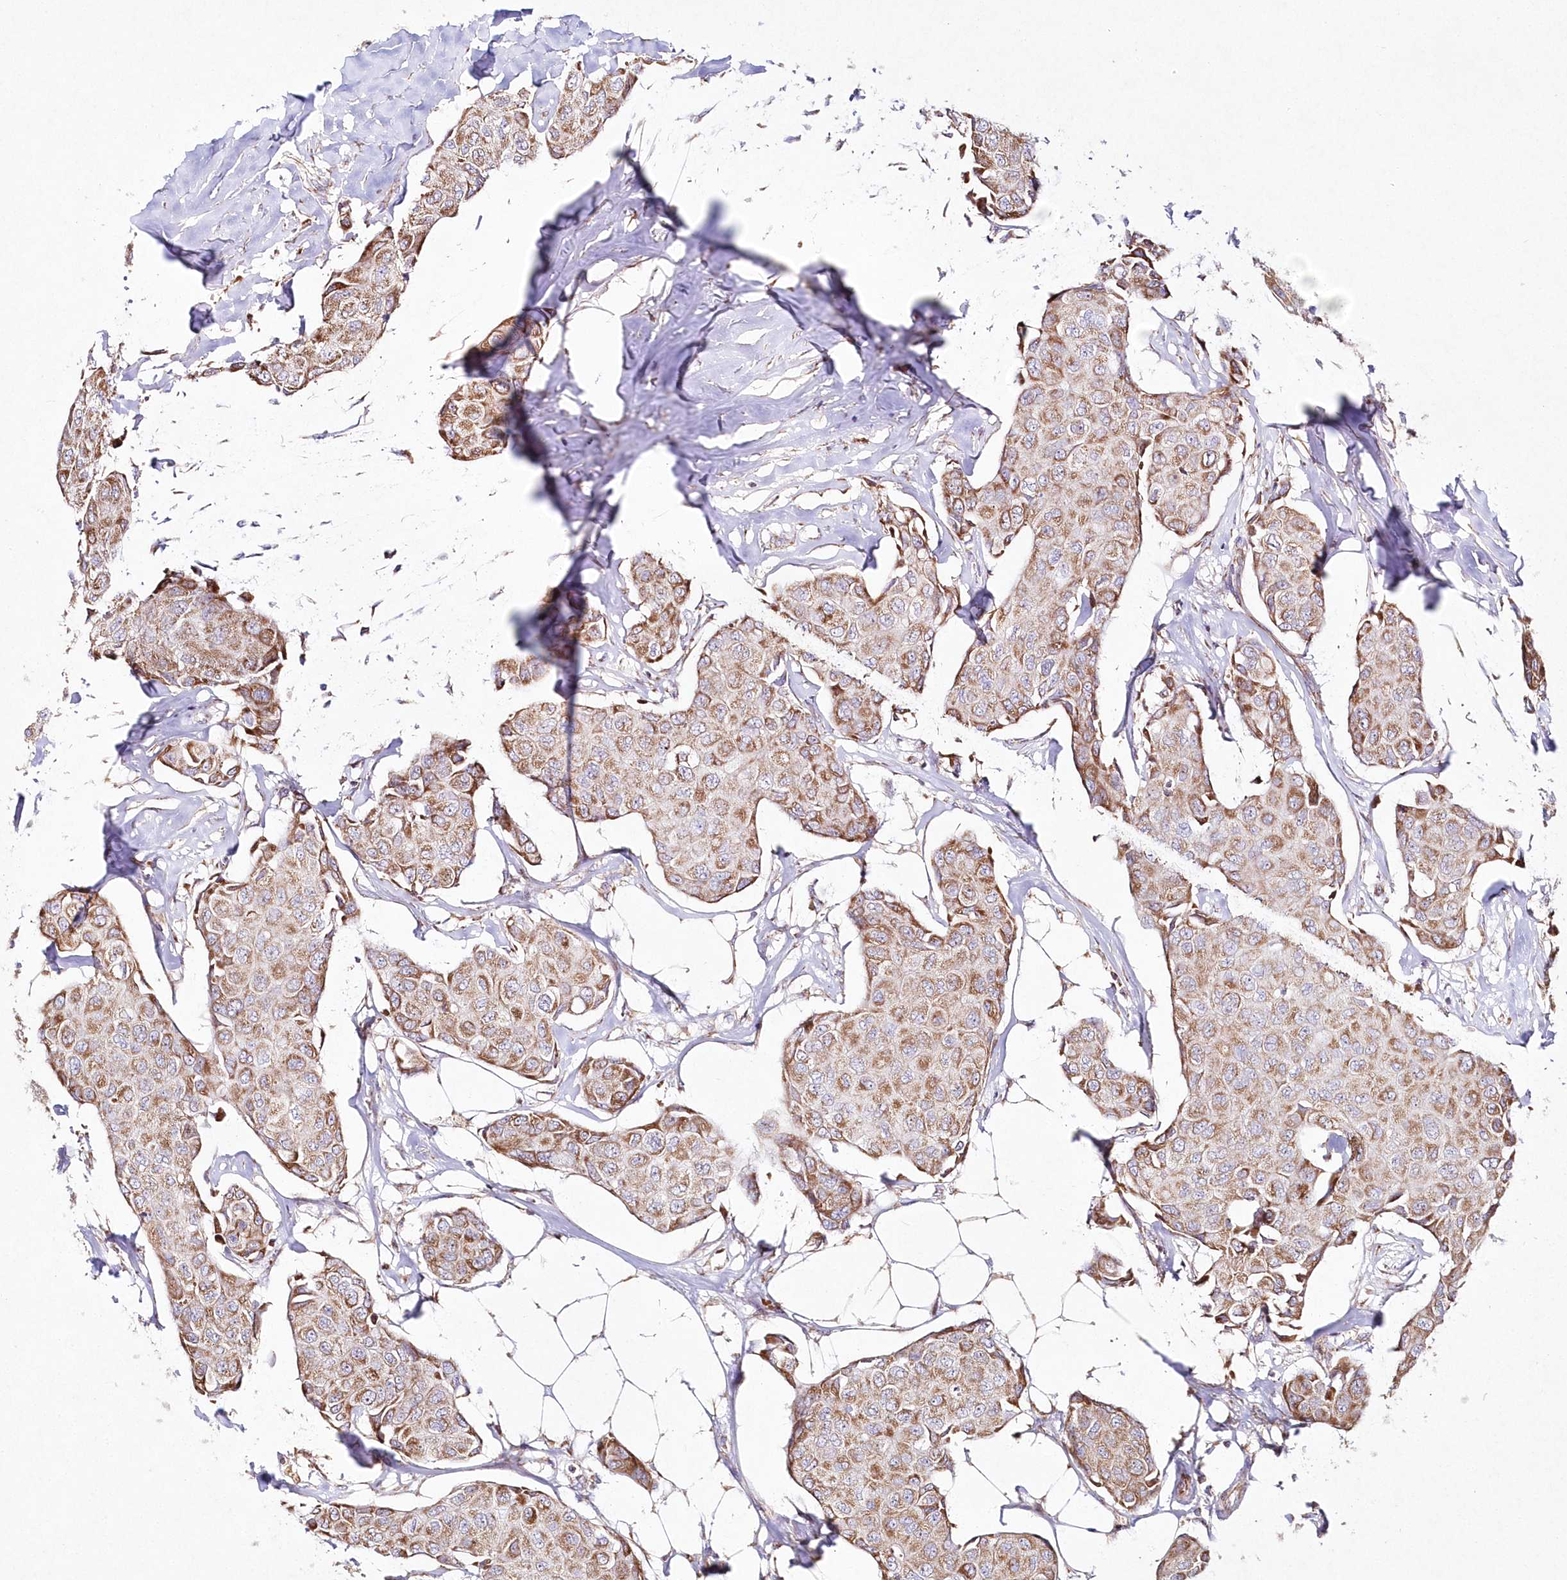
{"staining": {"intensity": "moderate", "quantity": ">75%", "location": "cytoplasmic/membranous"}, "tissue": "breast cancer", "cell_type": "Tumor cells", "image_type": "cancer", "snomed": [{"axis": "morphology", "description": "Duct carcinoma"}, {"axis": "topography", "description": "Breast"}], "caption": "A photomicrograph of breast cancer stained for a protein displays moderate cytoplasmic/membranous brown staining in tumor cells.", "gene": "DNA2", "patient": {"sex": "female", "age": 80}}